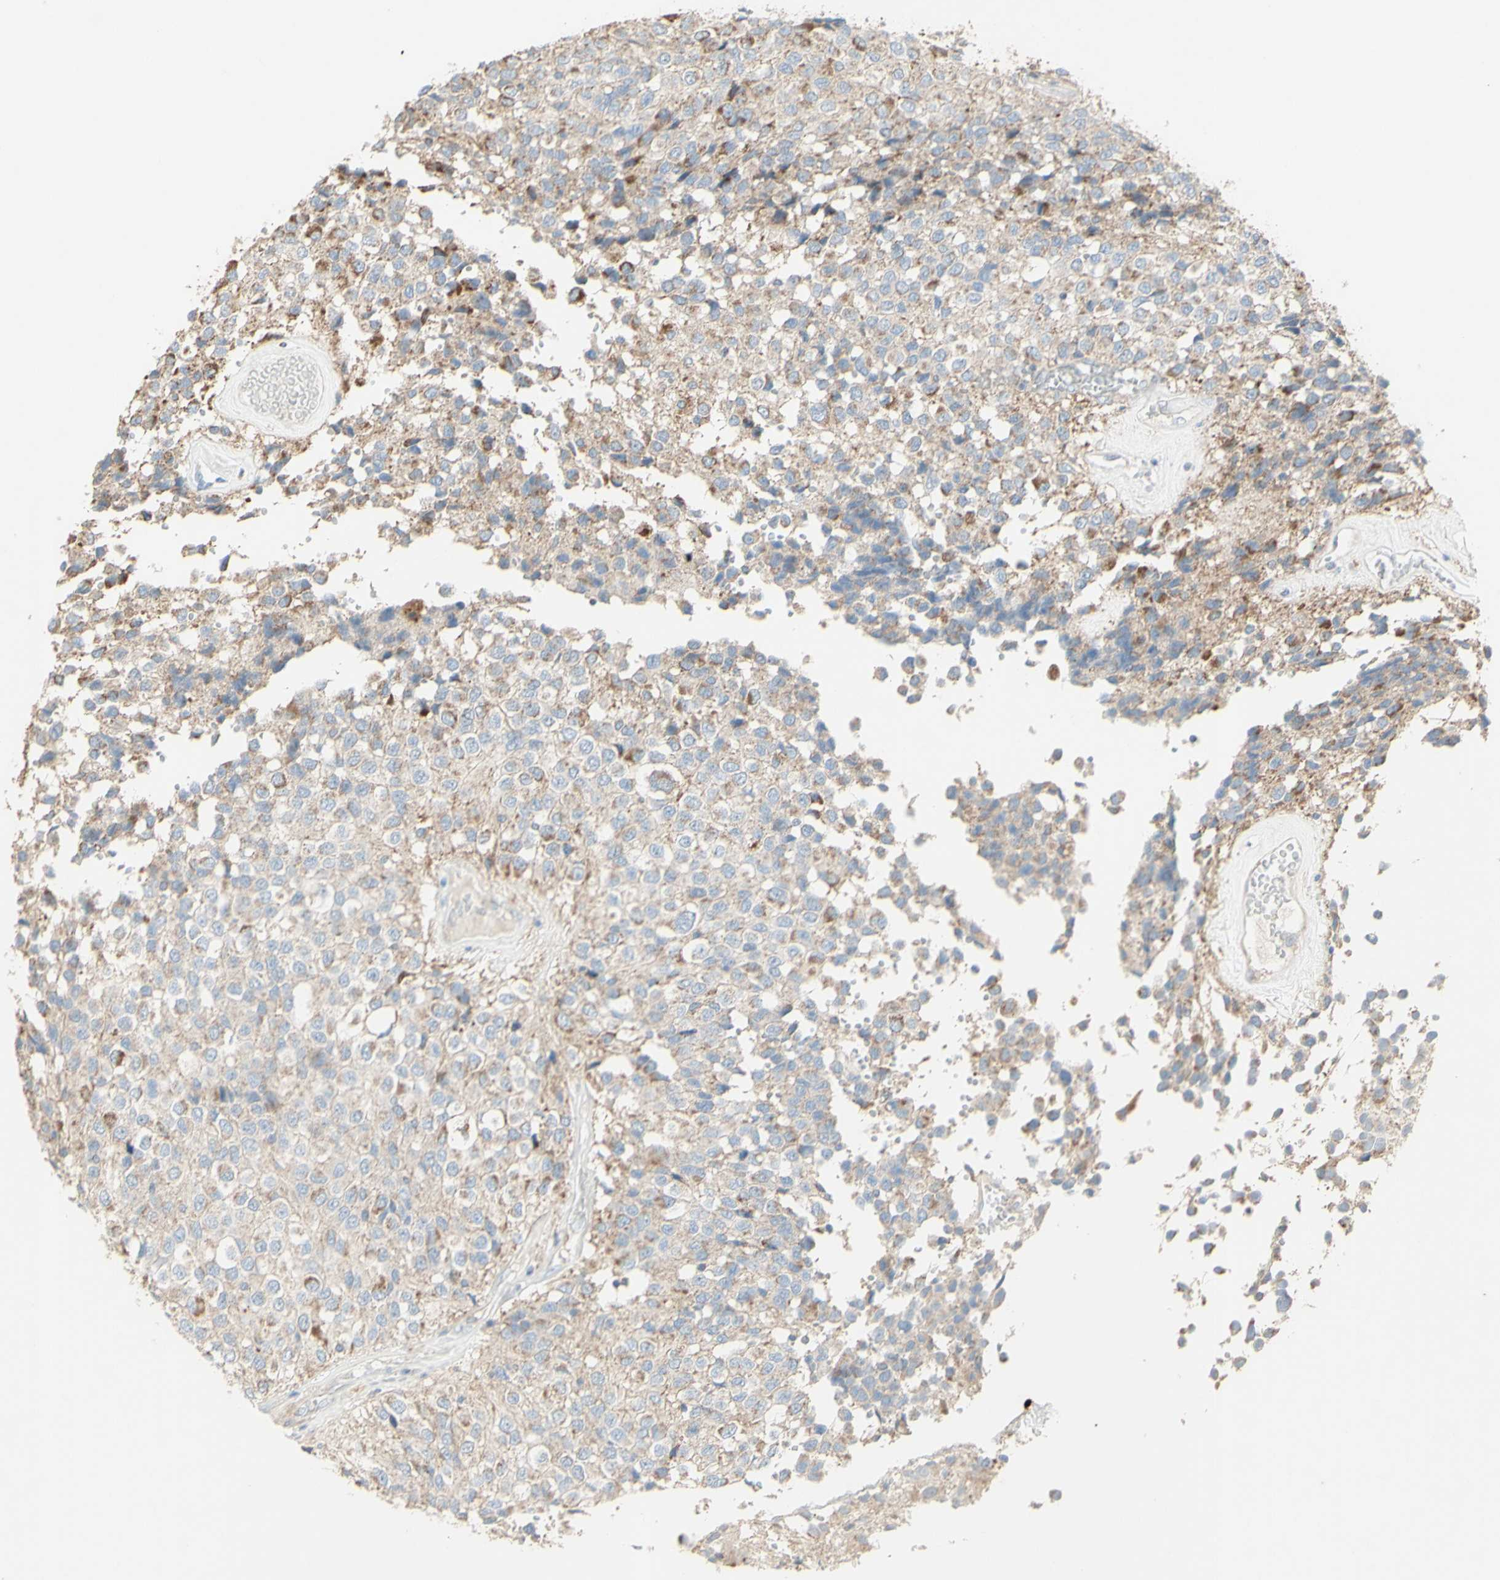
{"staining": {"intensity": "weak", "quantity": "<25%", "location": "cytoplasmic/membranous"}, "tissue": "glioma", "cell_type": "Tumor cells", "image_type": "cancer", "snomed": [{"axis": "morphology", "description": "Glioma, malignant, High grade"}, {"axis": "topography", "description": "Brain"}], "caption": "High power microscopy micrograph of an IHC image of malignant high-grade glioma, revealing no significant staining in tumor cells.", "gene": "CNTNAP1", "patient": {"sex": "male", "age": 32}}